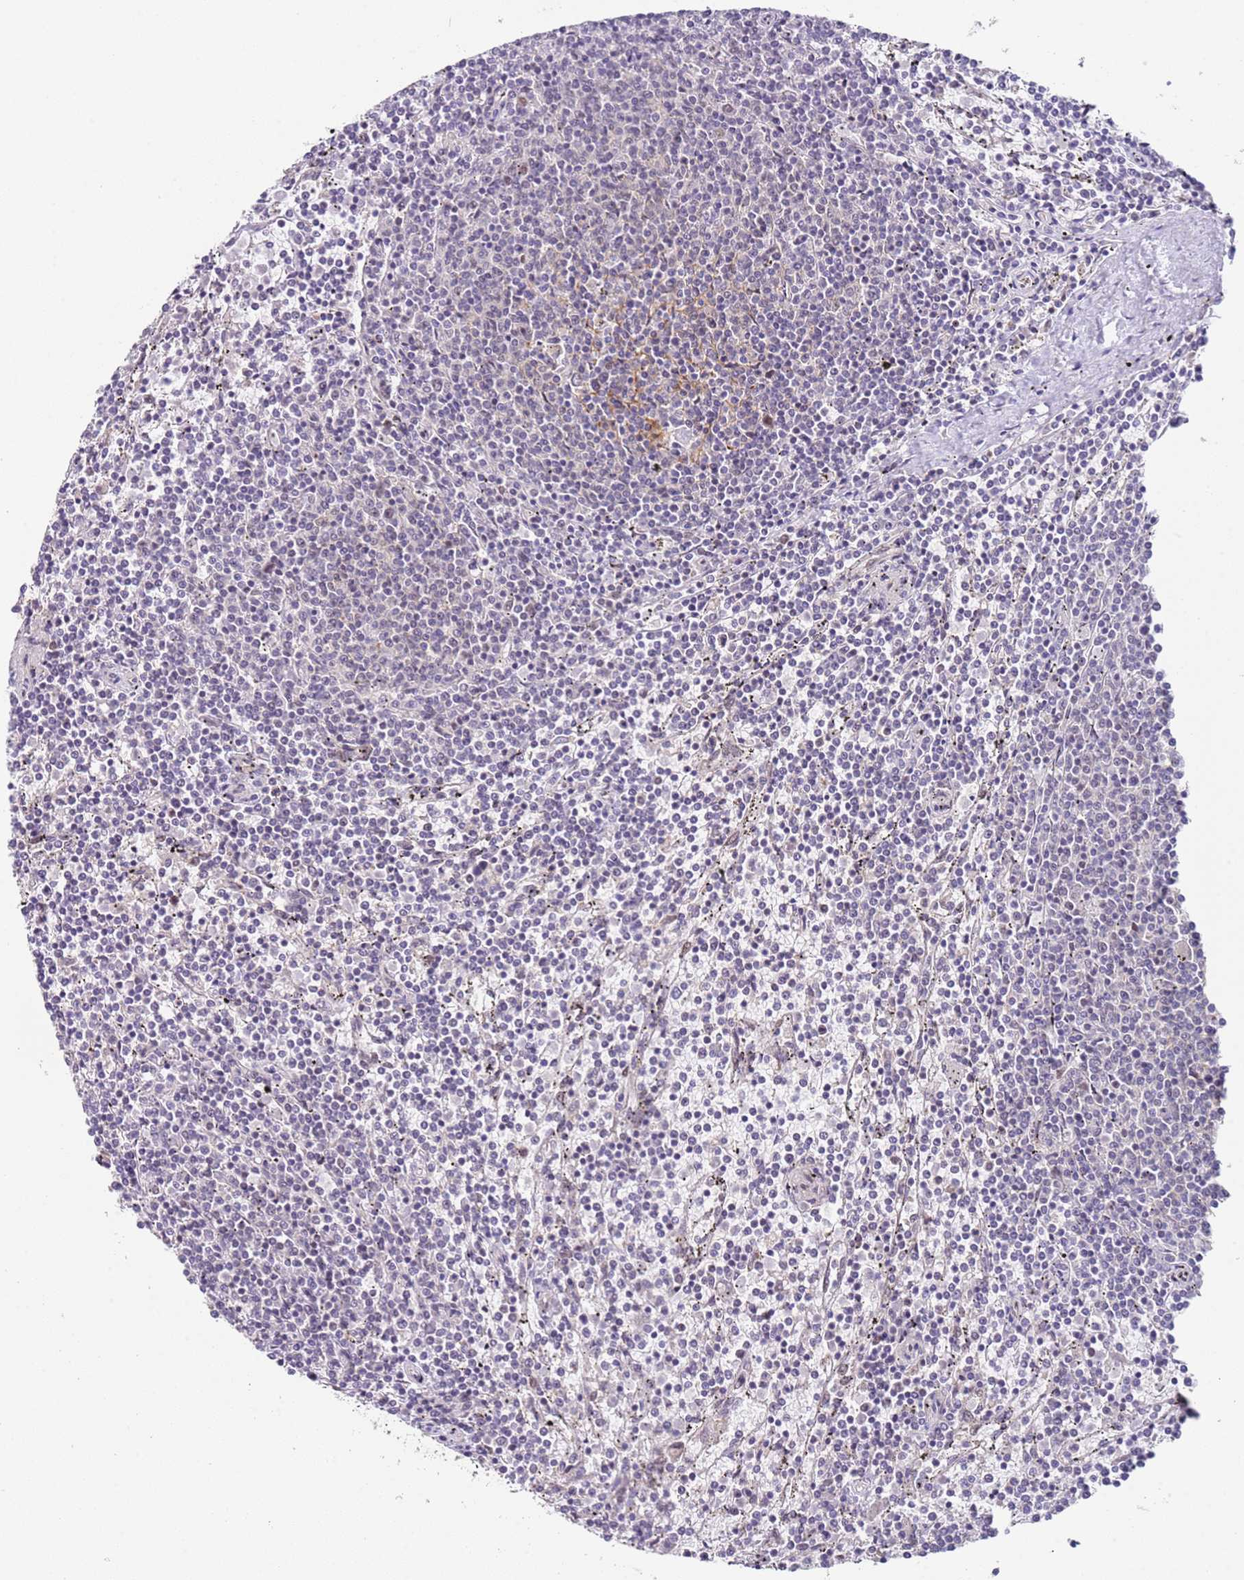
{"staining": {"intensity": "negative", "quantity": "none", "location": "none"}, "tissue": "lymphoma", "cell_type": "Tumor cells", "image_type": "cancer", "snomed": [{"axis": "morphology", "description": "Malignant lymphoma, non-Hodgkin's type, Low grade"}, {"axis": "topography", "description": "Spleen"}], "caption": "Immunohistochemistry (IHC) histopathology image of neoplastic tissue: human lymphoma stained with DAB (3,3'-diaminobenzidine) reveals no significant protein expression in tumor cells.", "gene": "LGALSL", "patient": {"sex": "female", "age": 50}}